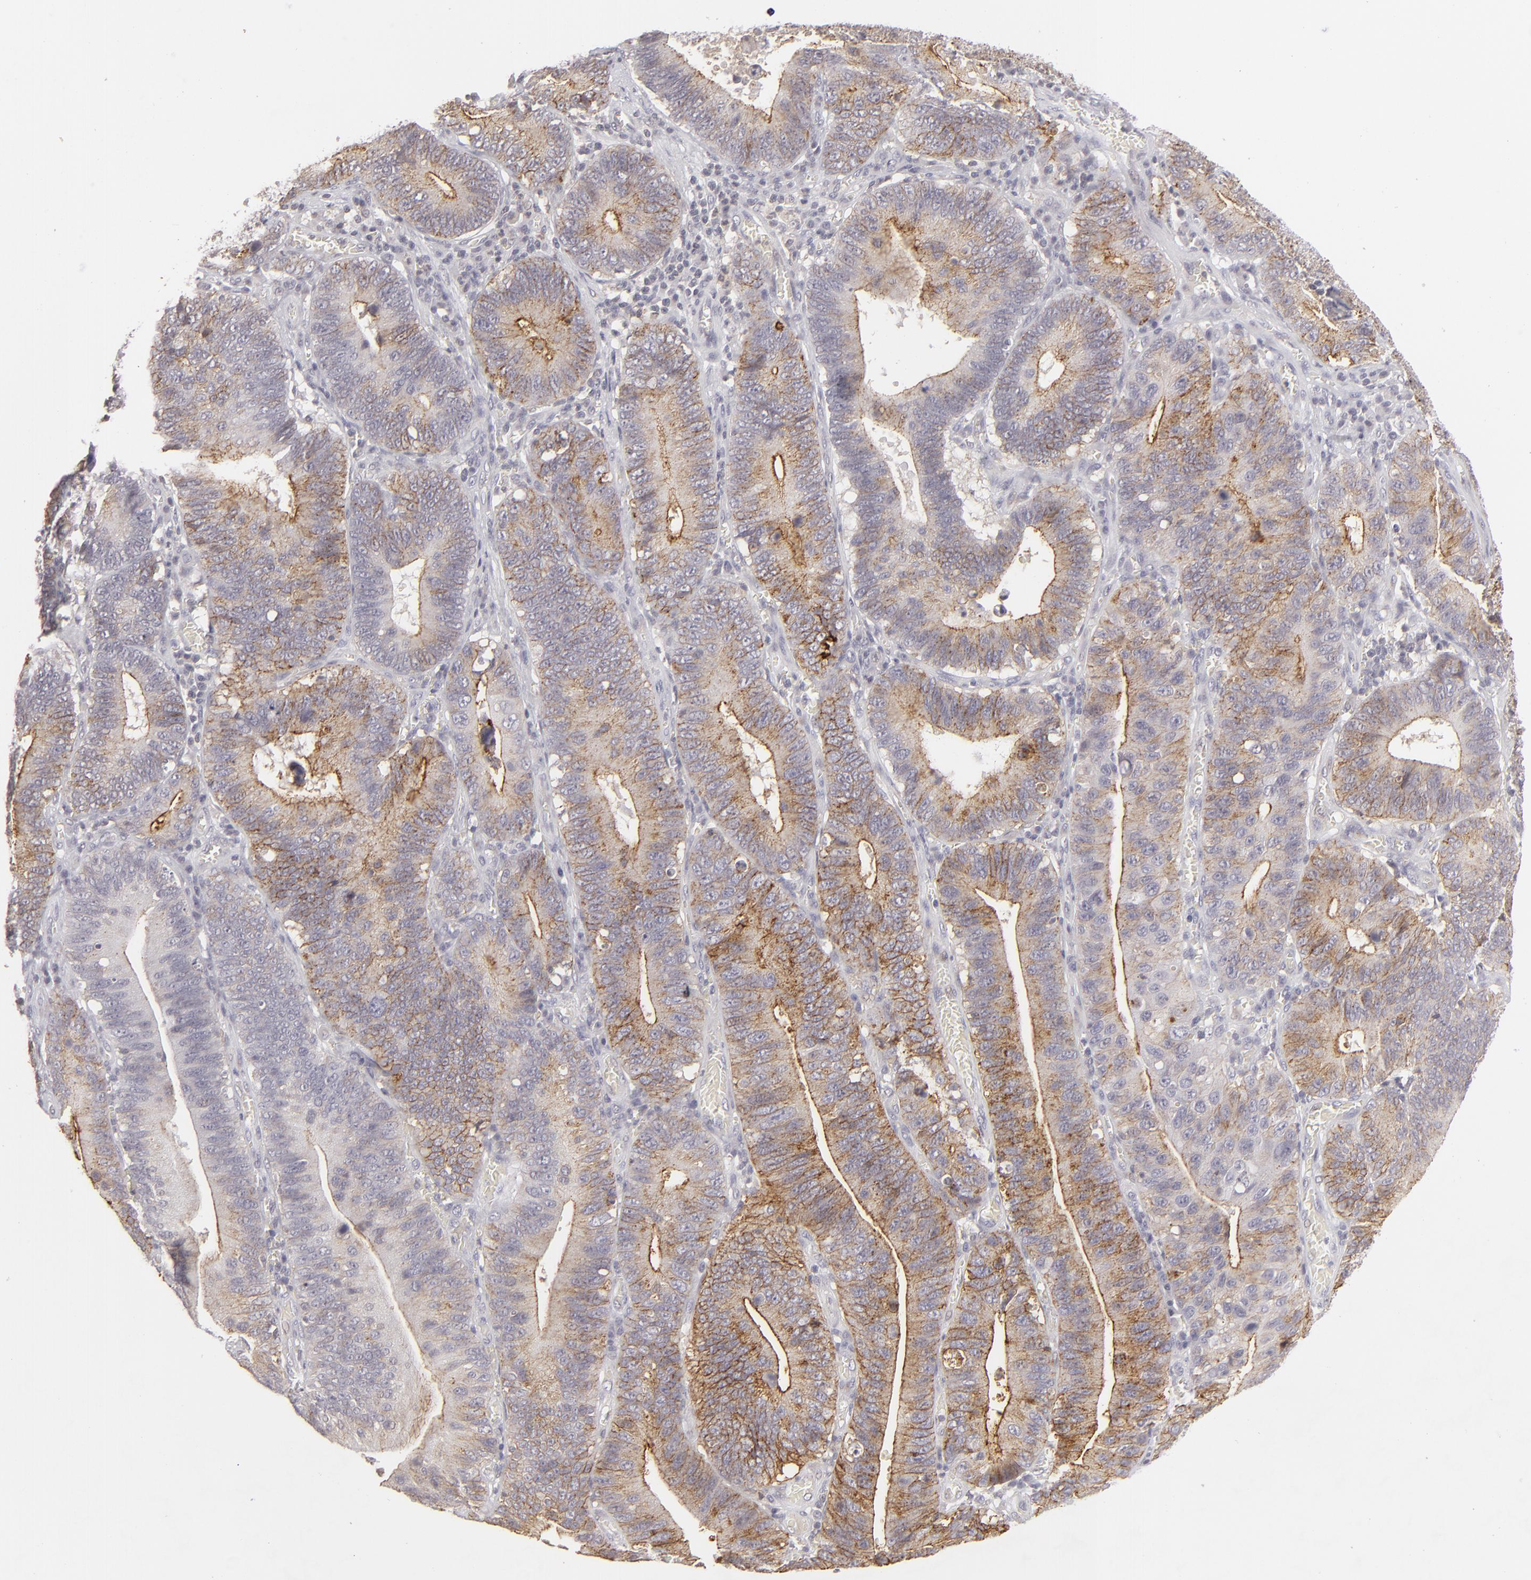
{"staining": {"intensity": "moderate", "quantity": "25%-75%", "location": "cytoplasmic/membranous"}, "tissue": "stomach cancer", "cell_type": "Tumor cells", "image_type": "cancer", "snomed": [{"axis": "morphology", "description": "Adenocarcinoma, NOS"}, {"axis": "topography", "description": "Stomach"}, {"axis": "topography", "description": "Gastric cardia"}], "caption": "Protein staining of stomach adenocarcinoma tissue reveals moderate cytoplasmic/membranous positivity in about 25%-75% of tumor cells. The staining was performed using DAB (3,3'-diaminobenzidine), with brown indicating positive protein expression. Nuclei are stained blue with hematoxylin.", "gene": "CLDN2", "patient": {"sex": "male", "age": 59}}